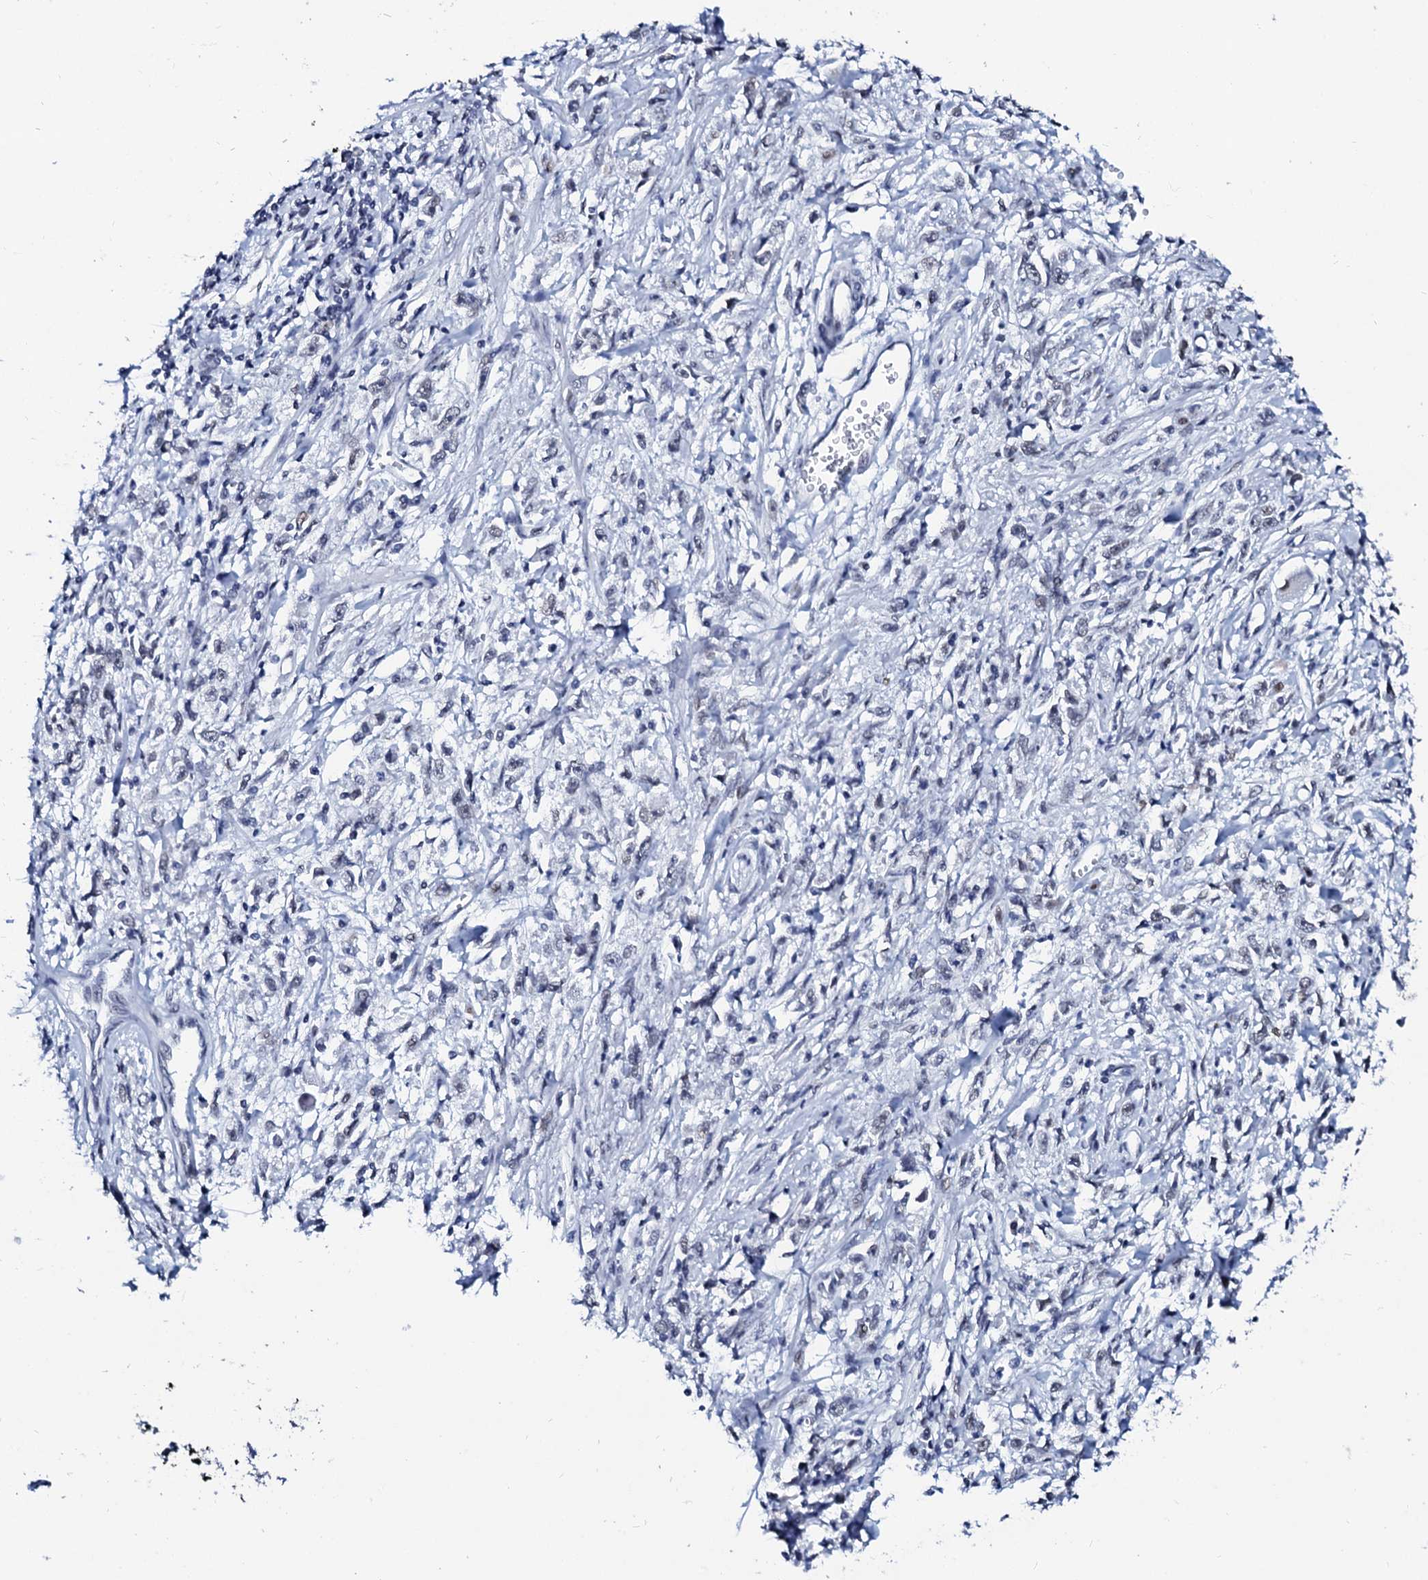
{"staining": {"intensity": "negative", "quantity": "none", "location": "none"}, "tissue": "stomach cancer", "cell_type": "Tumor cells", "image_type": "cancer", "snomed": [{"axis": "morphology", "description": "Adenocarcinoma, NOS"}, {"axis": "topography", "description": "Stomach"}], "caption": "Human adenocarcinoma (stomach) stained for a protein using immunohistochemistry exhibits no expression in tumor cells.", "gene": "SPATA19", "patient": {"sex": "female", "age": 59}}